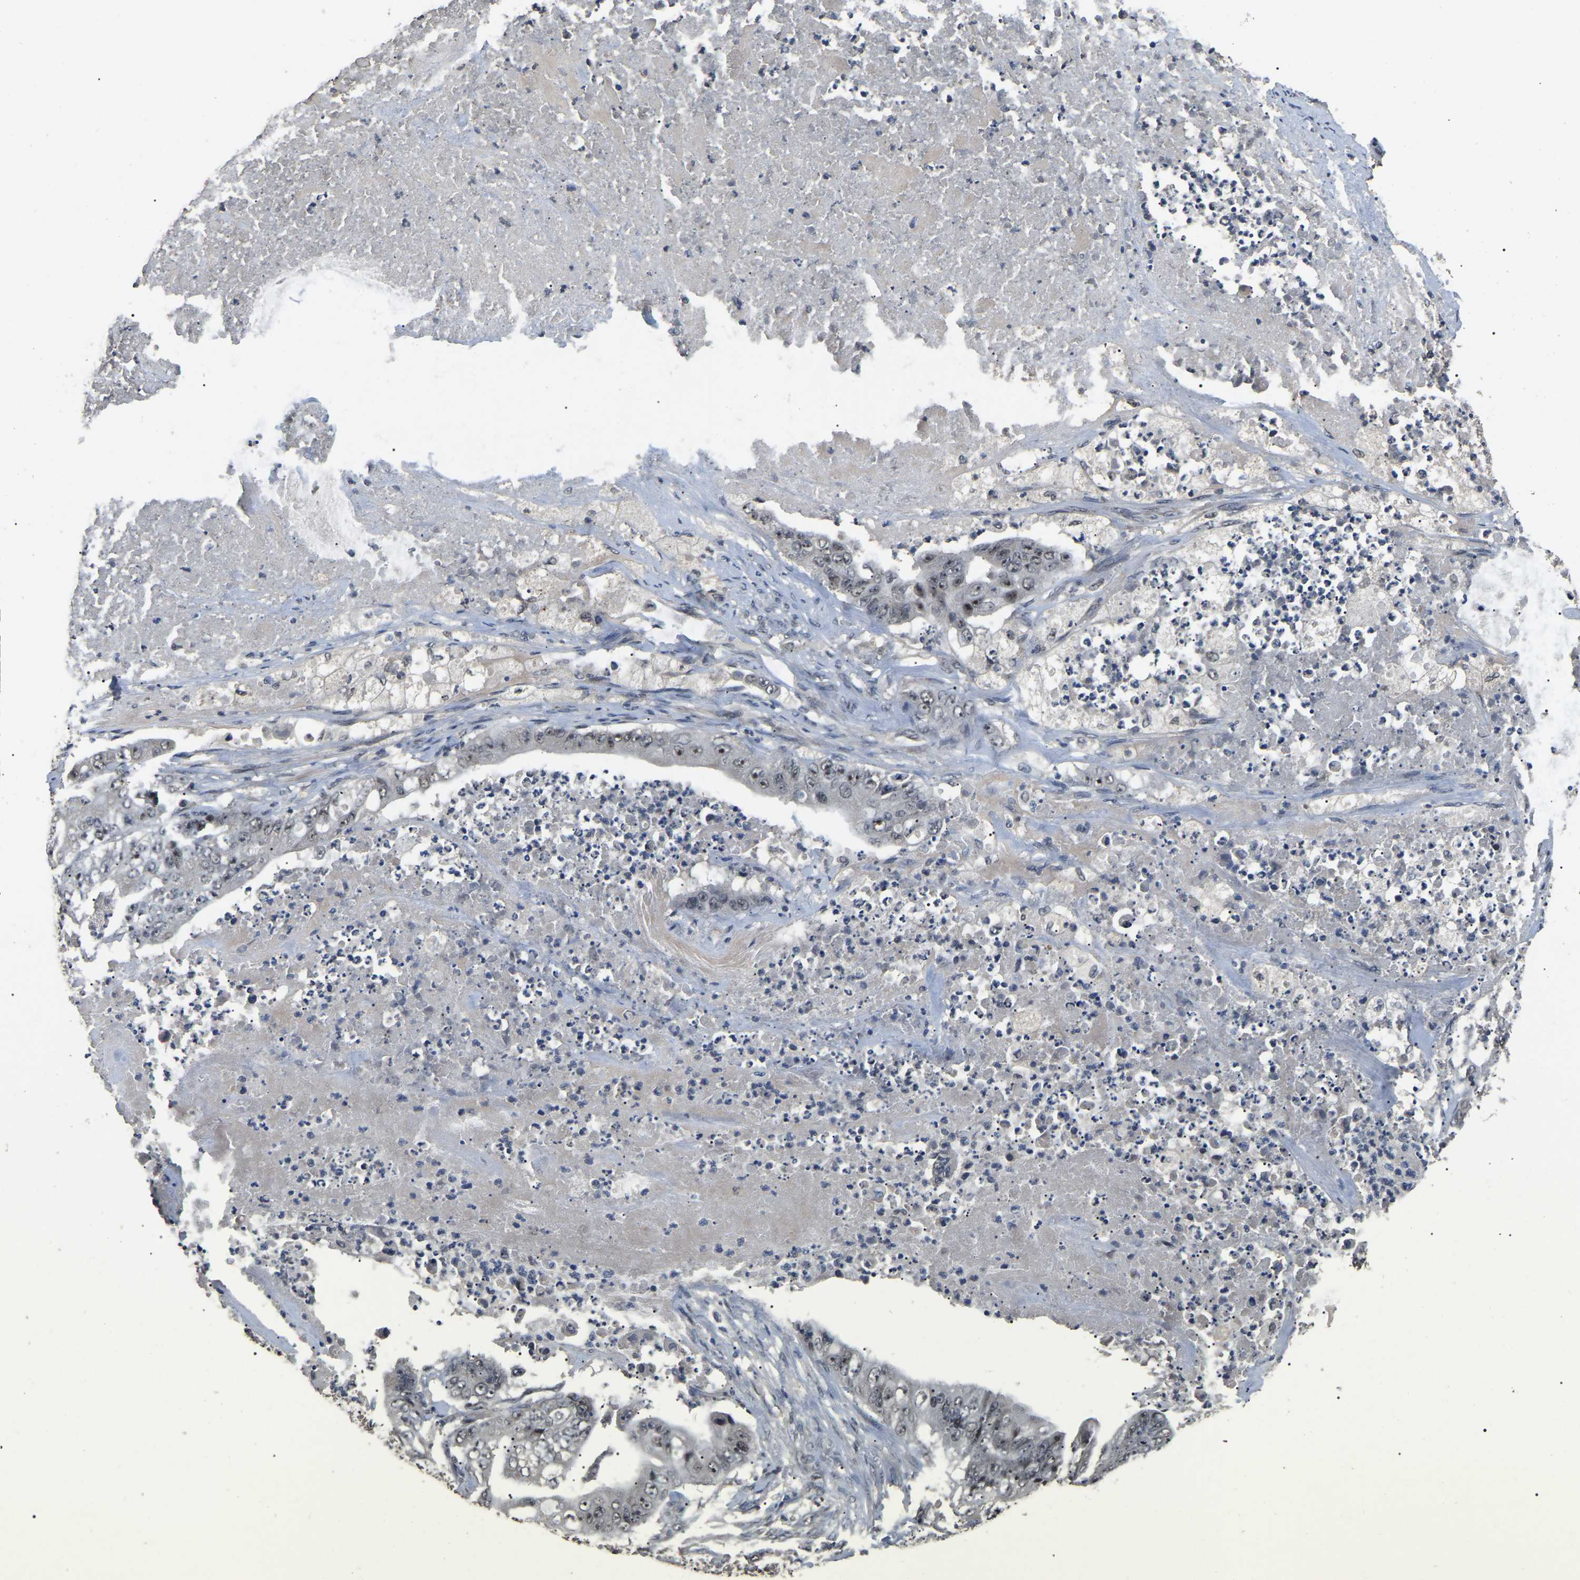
{"staining": {"intensity": "moderate", "quantity": ">75%", "location": "nuclear"}, "tissue": "stomach cancer", "cell_type": "Tumor cells", "image_type": "cancer", "snomed": [{"axis": "morphology", "description": "Adenocarcinoma, NOS"}, {"axis": "topography", "description": "Stomach"}], "caption": "Protein staining reveals moderate nuclear expression in approximately >75% of tumor cells in adenocarcinoma (stomach).", "gene": "PPM1E", "patient": {"sex": "female", "age": 73}}